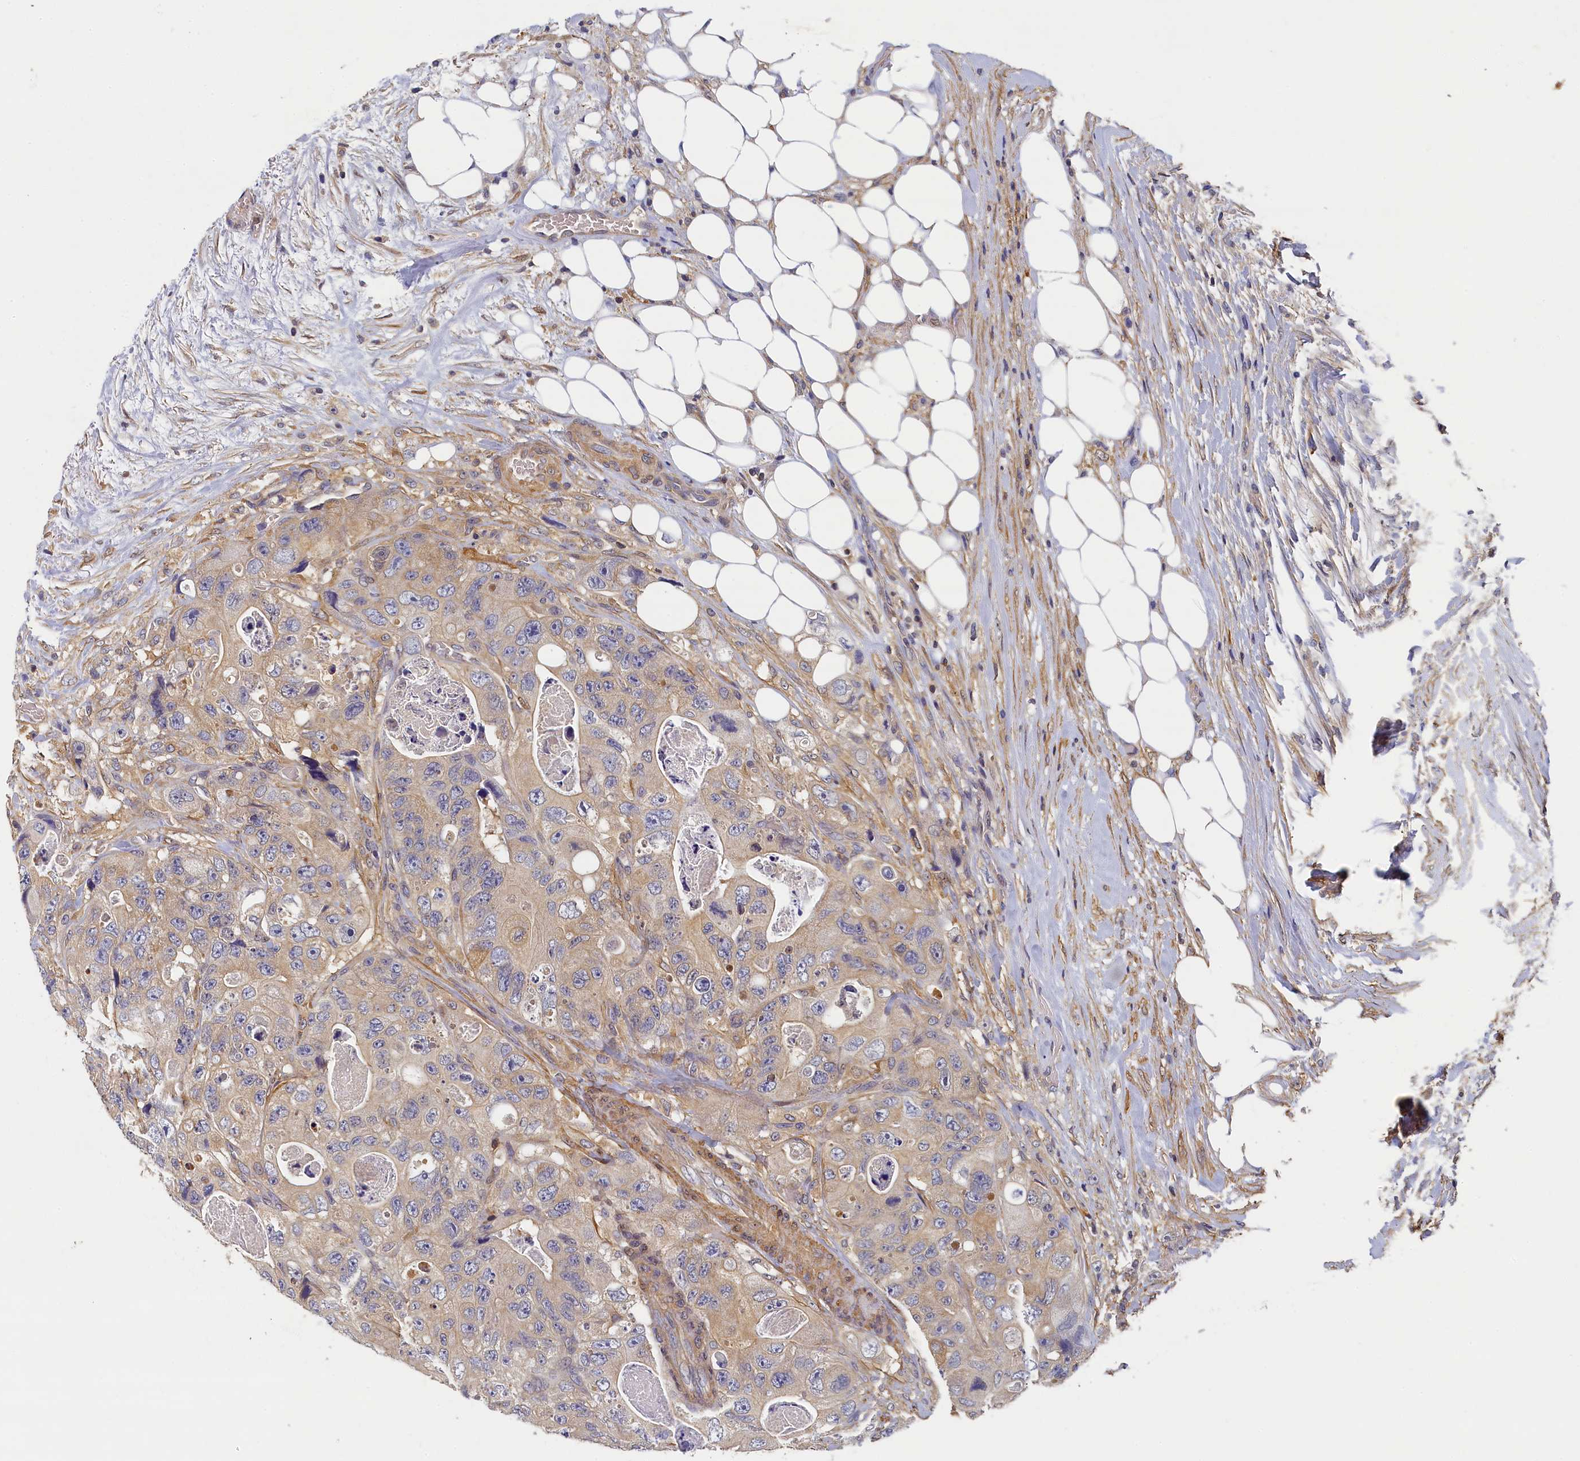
{"staining": {"intensity": "weak", "quantity": "<25%", "location": "cytoplasmic/membranous"}, "tissue": "colorectal cancer", "cell_type": "Tumor cells", "image_type": "cancer", "snomed": [{"axis": "morphology", "description": "Adenocarcinoma, NOS"}, {"axis": "topography", "description": "Colon"}], "caption": "Immunohistochemistry (IHC) of colorectal cancer exhibits no expression in tumor cells.", "gene": "TBCB", "patient": {"sex": "female", "age": 46}}